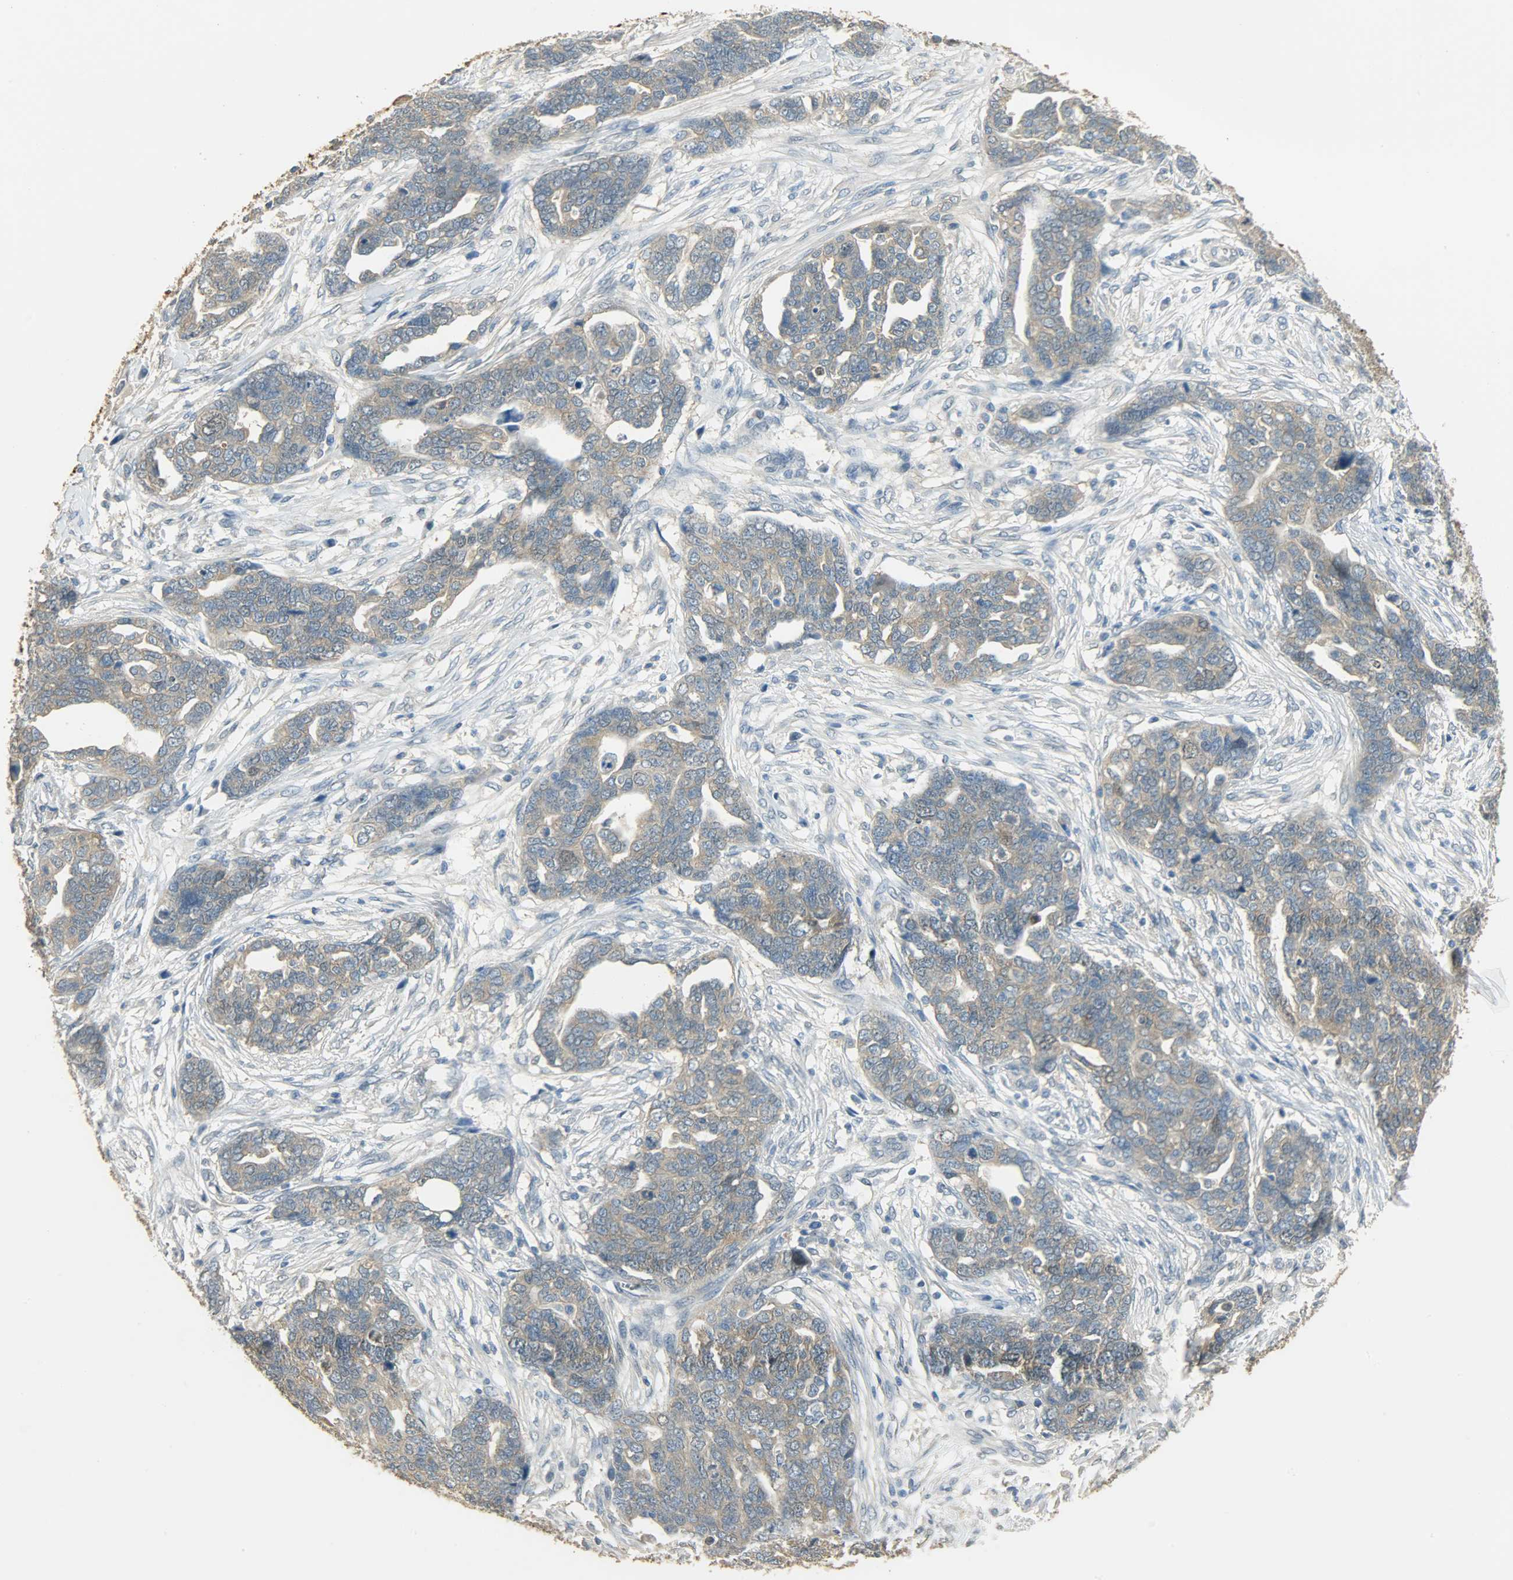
{"staining": {"intensity": "weak", "quantity": ">75%", "location": "cytoplasmic/membranous"}, "tissue": "ovarian cancer", "cell_type": "Tumor cells", "image_type": "cancer", "snomed": [{"axis": "morphology", "description": "Normal tissue, NOS"}, {"axis": "morphology", "description": "Cystadenocarcinoma, serous, NOS"}, {"axis": "topography", "description": "Fallopian tube"}, {"axis": "topography", "description": "Ovary"}], "caption": "Brown immunohistochemical staining in ovarian cancer reveals weak cytoplasmic/membranous staining in approximately >75% of tumor cells.", "gene": "PRMT5", "patient": {"sex": "female", "age": 56}}